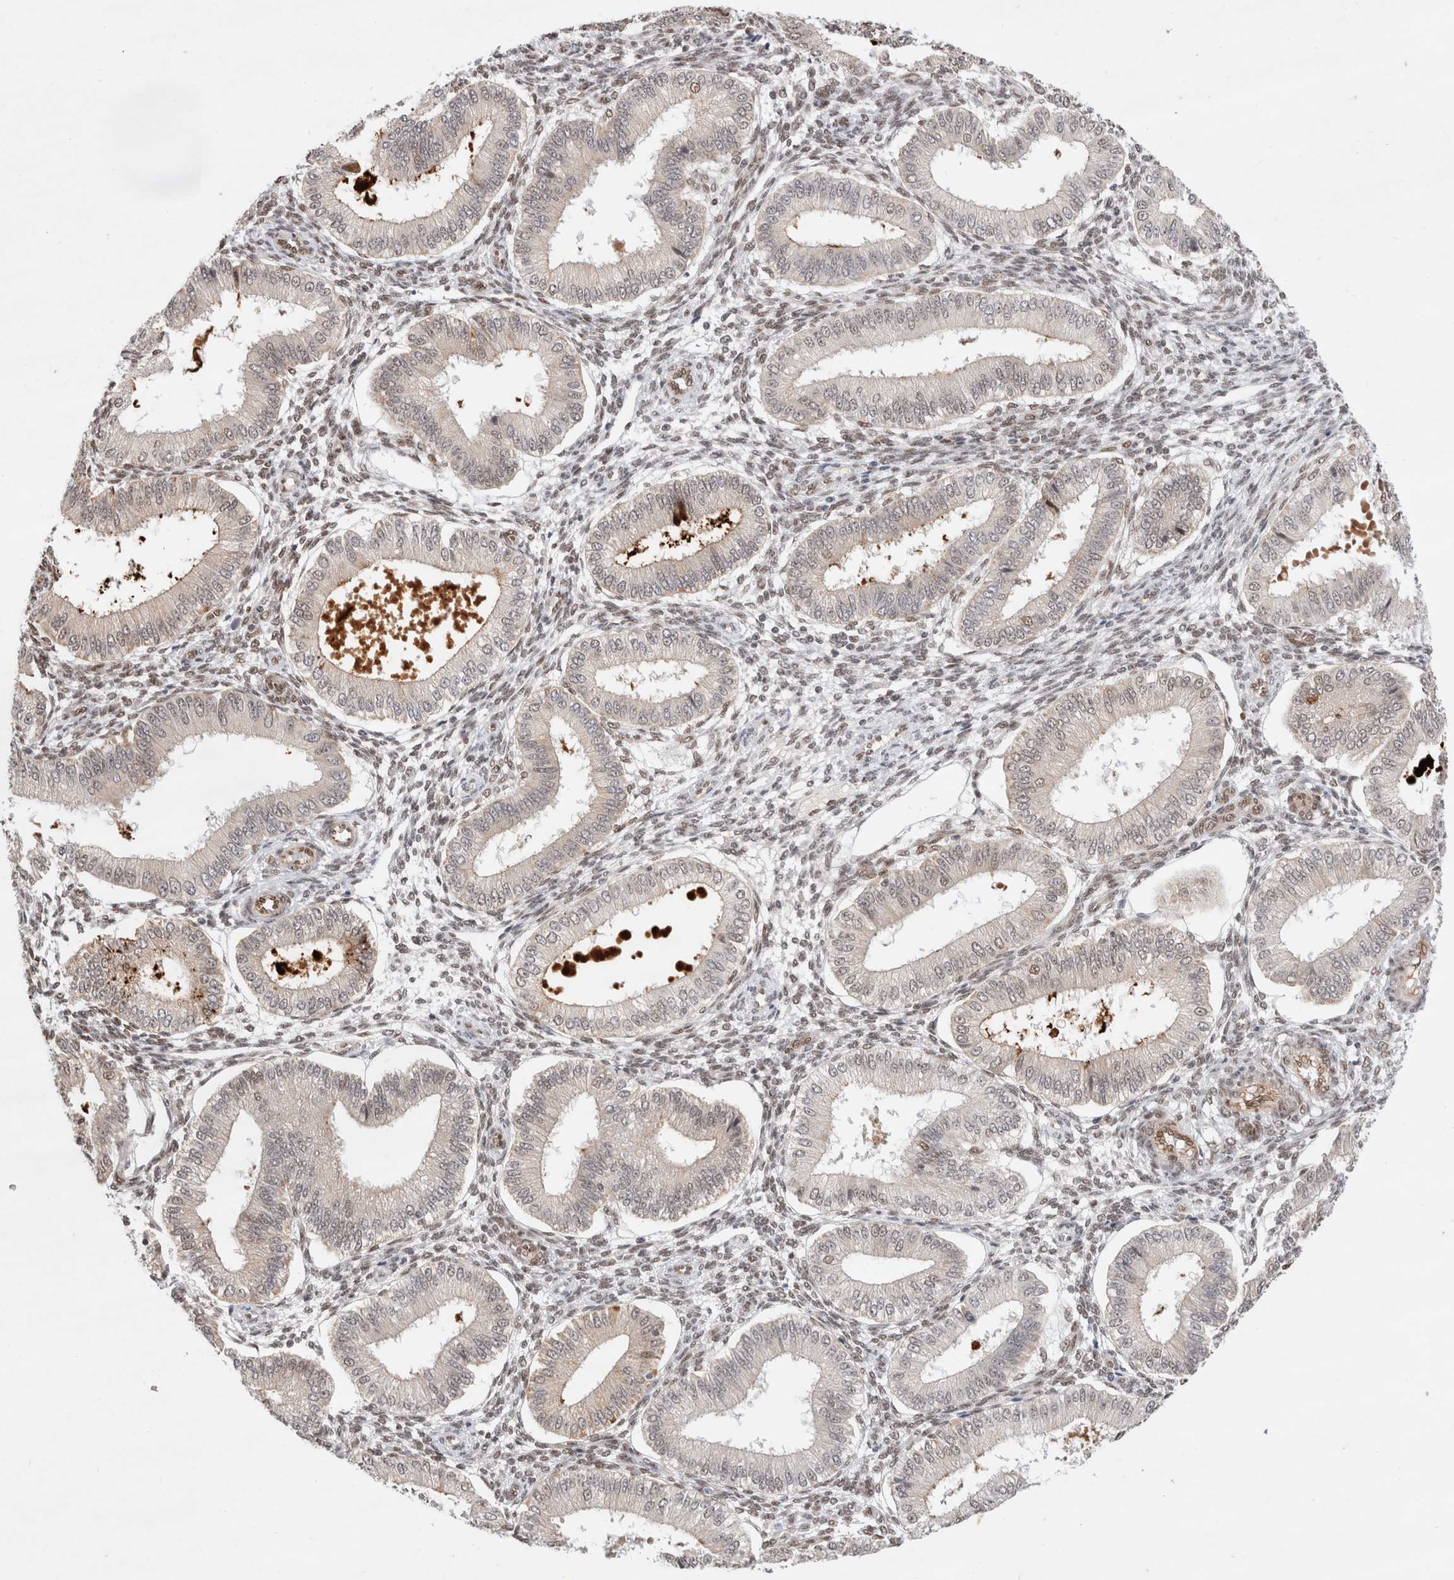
{"staining": {"intensity": "strong", "quantity": "25%-75%", "location": "nuclear"}, "tissue": "endometrium", "cell_type": "Cells in endometrial stroma", "image_type": "normal", "snomed": [{"axis": "morphology", "description": "Normal tissue, NOS"}, {"axis": "topography", "description": "Endometrium"}], "caption": "Strong nuclear protein expression is present in approximately 25%-75% of cells in endometrial stroma in endometrium. (brown staining indicates protein expression, while blue staining denotes nuclei).", "gene": "GTF2I", "patient": {"sex": "female", "age": 39}}